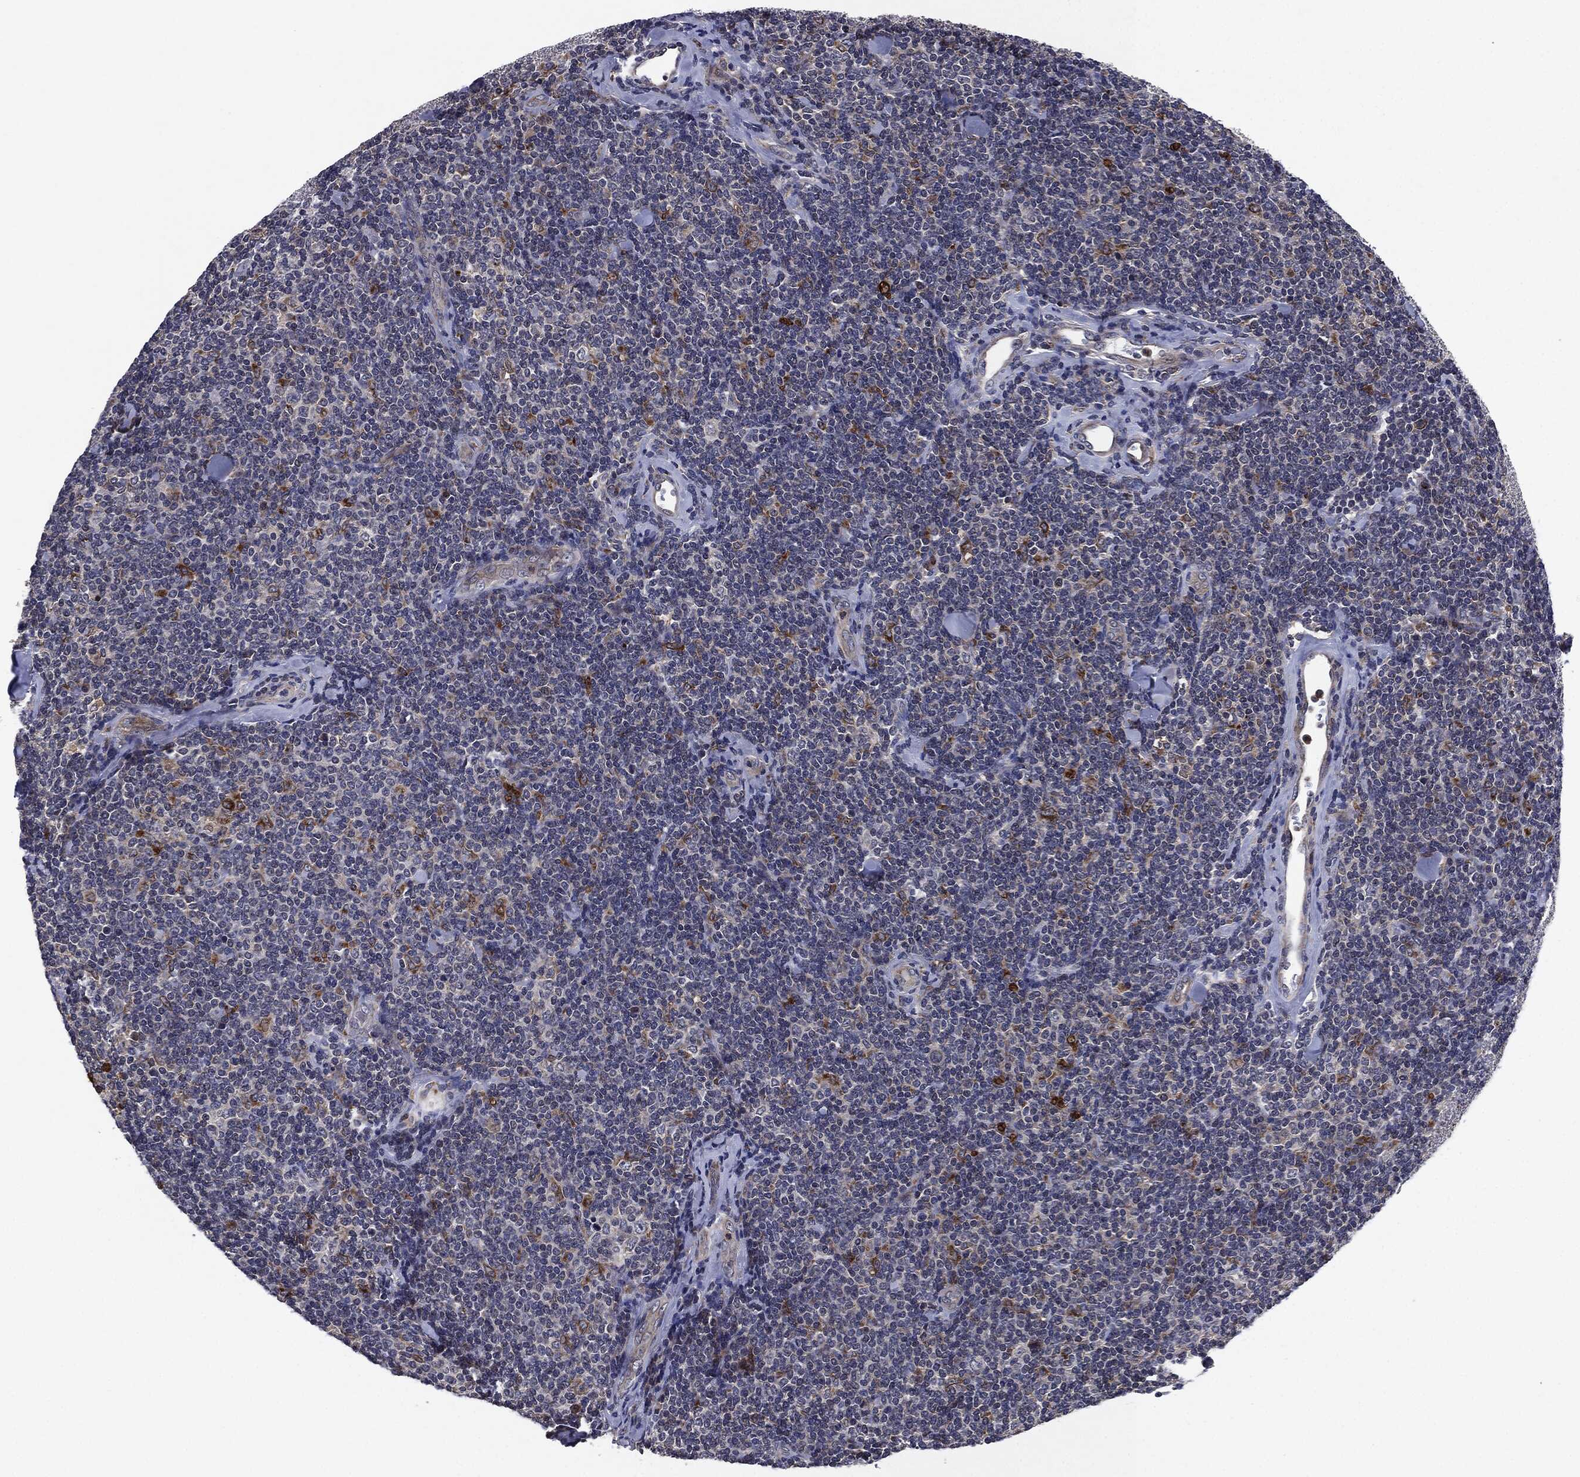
{"staining": {"intensity": "negative", "quantity": "none", "location": "none"}, "tissue": "lymphoma", "cell_type": "Tumor cells", "image_type": "cancer", "snomed": [{"axis": "morphology", "description": "Malignant lymphoma, non-Hodgkin's type, Low grade"}, {"axis": "topography", "description": "Lymph node"}], "caption": "Tumor cells show no significant protein staining in lymphoma.", "gene": "SLC31A2", "patient": {"sex": "female", "age": 56}}